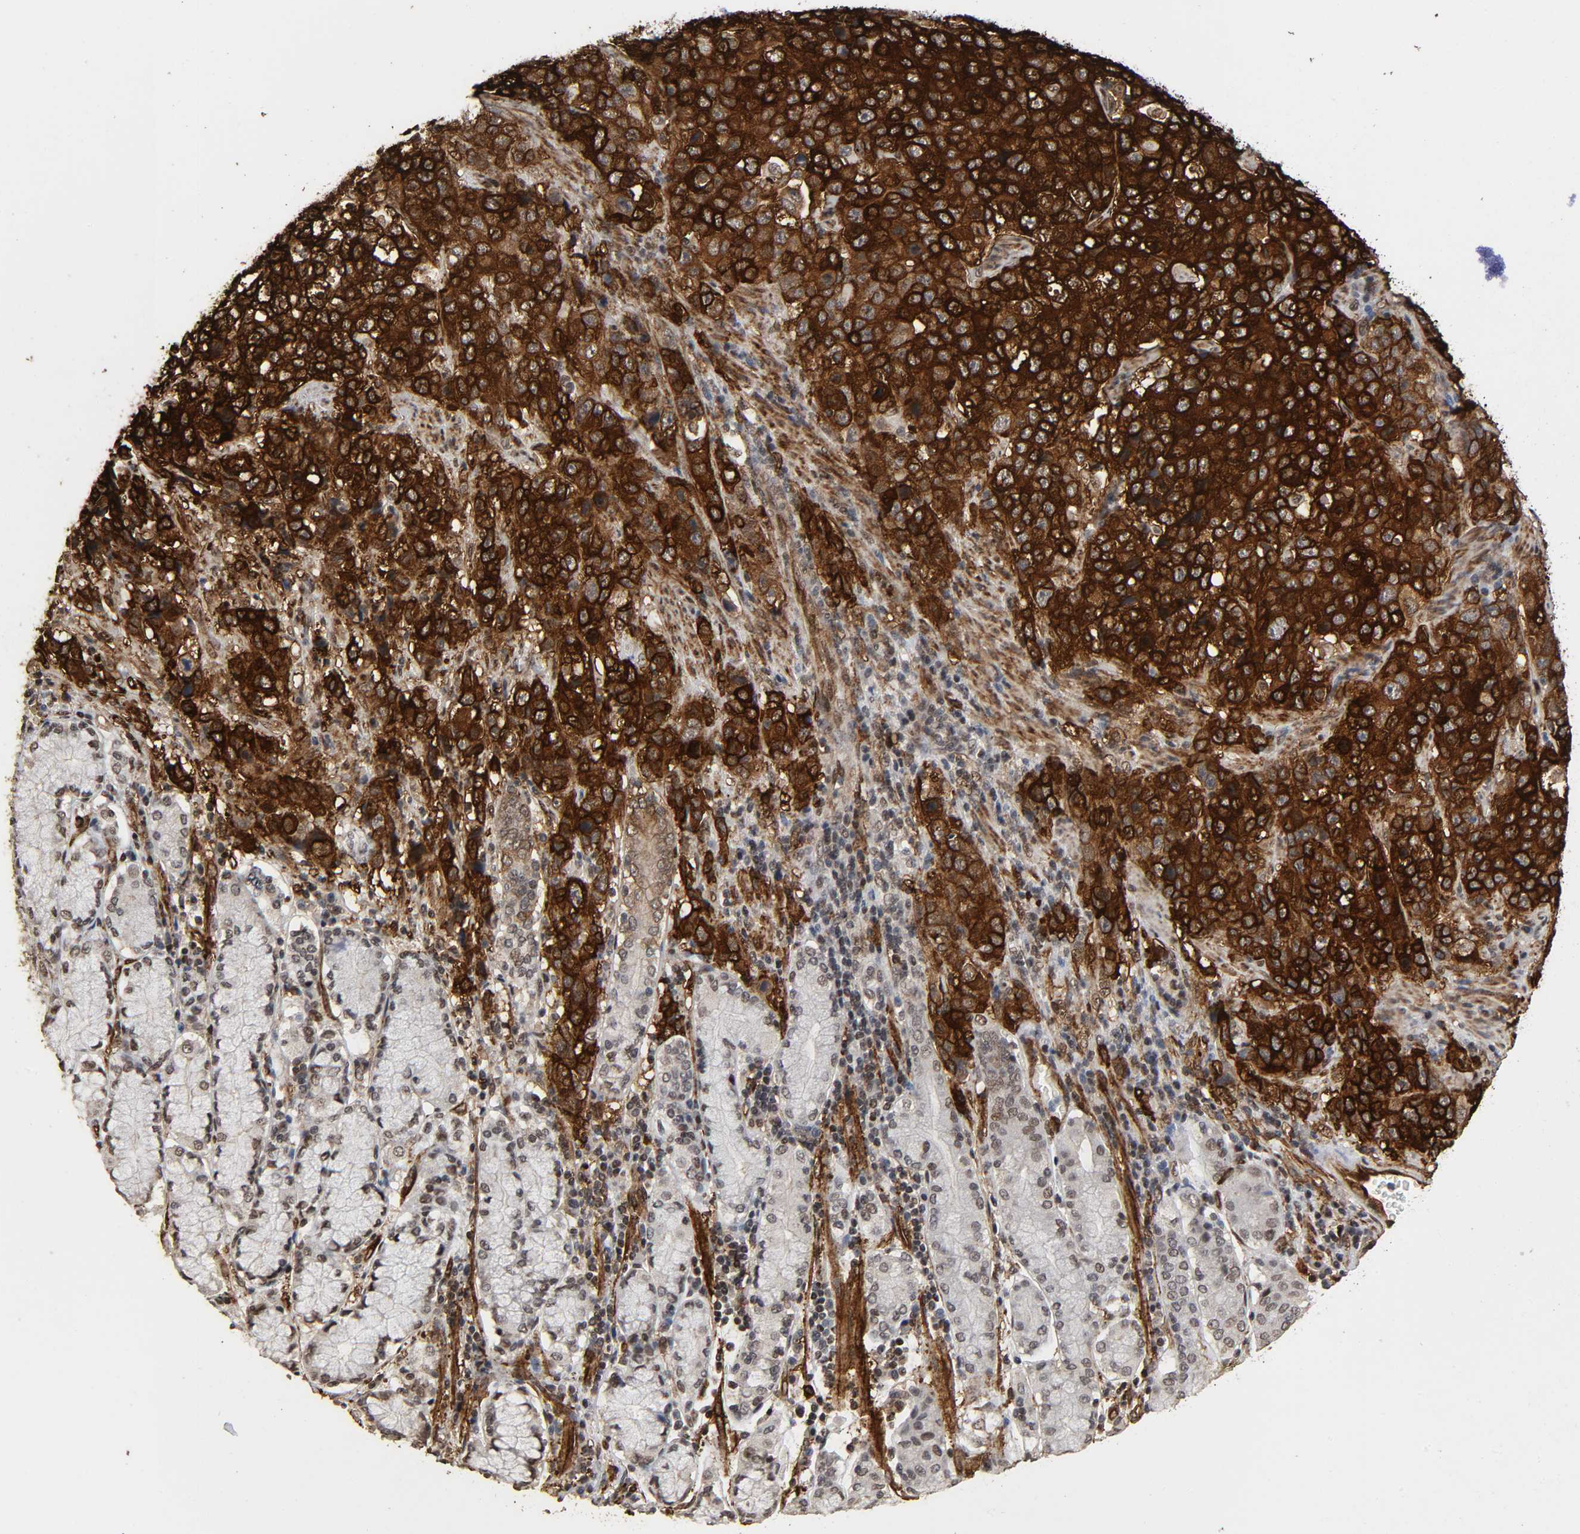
{"staining": {"intensity": "strong", "quantity": ">75%", "location": "cytoplasmic/membranous"}, "tissue": "stomach cancer", "cell_type": "Tumor cells", "image_type": "cancer", "snomed": [{"axis": "morphology", "description": "Normal tissue, NOS"}, {"axis": "morphology", "description": "Adenocarcinoma, NOS"}, {"axis": "topography", "description": "Stomach"}], "caption": "A high-resolution histopathology image shows immunohistochemistry staining of stomach cancer, which displays strong cytoplasmic/membranous staining in approximately >75% of tumor cells.", "gene": "AHNAK2", "patient": {"sex": "male", "age": 48}}